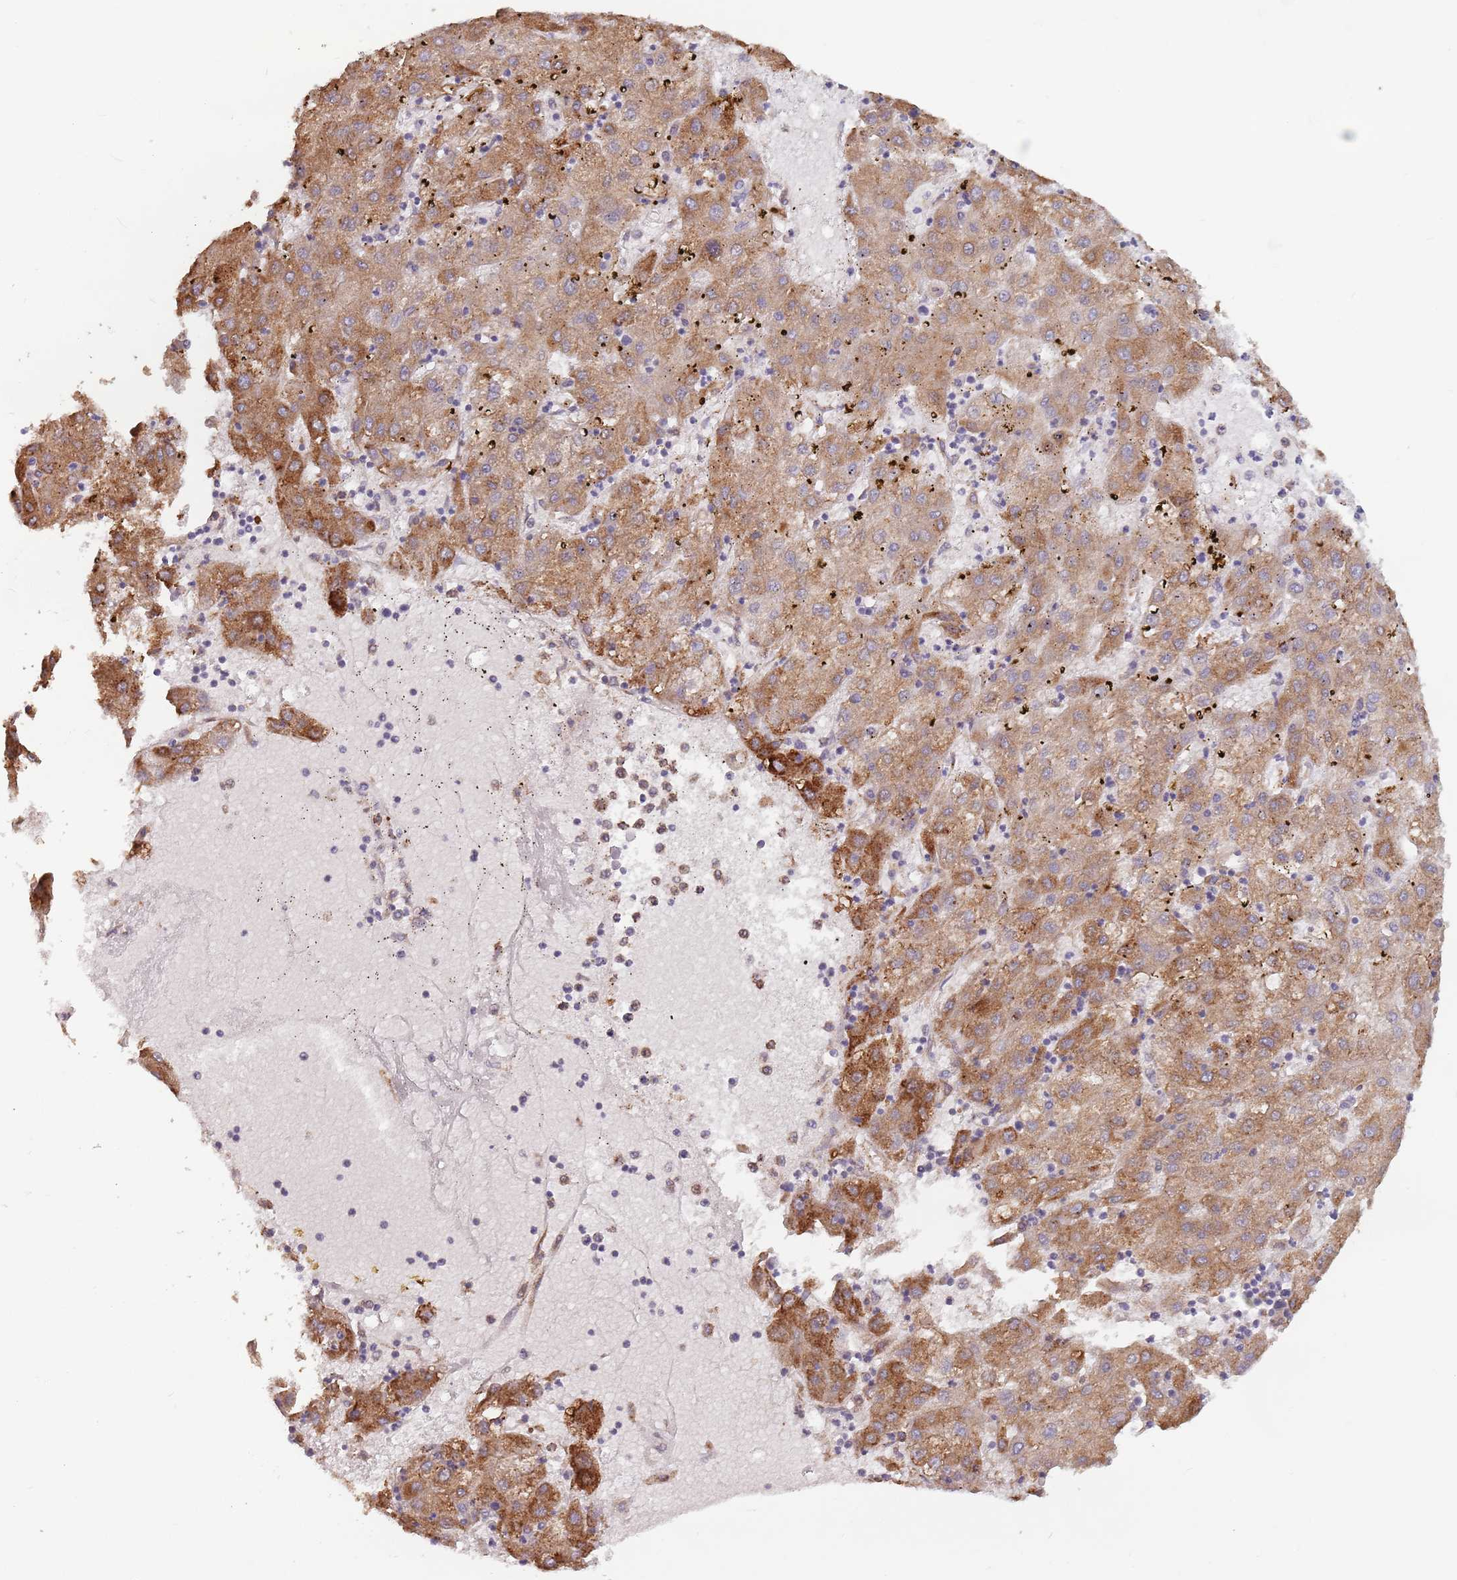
{"staining": {"intensity": "moderate", "quantity": ">75%", "location": "cytoplasmic/membranous"}, "tissue": "liver cancer", "cell_type": "Tumor cells", "image_type": "cancer", "snomed": [{"axis": "morphology", "description": "Carcinoma, Hepatocellular, NOS"}, {"axis": "topography", "description": "Liver"}], "caption": "About >75% of tumor cells in liver hepatocellular carcinoma show moderate cytoplasmic/membranous protein staining as visualized by brown immunohistochemical staining.", "gene": "RPS9", "patient": {"sex": "male", "age": 72}}